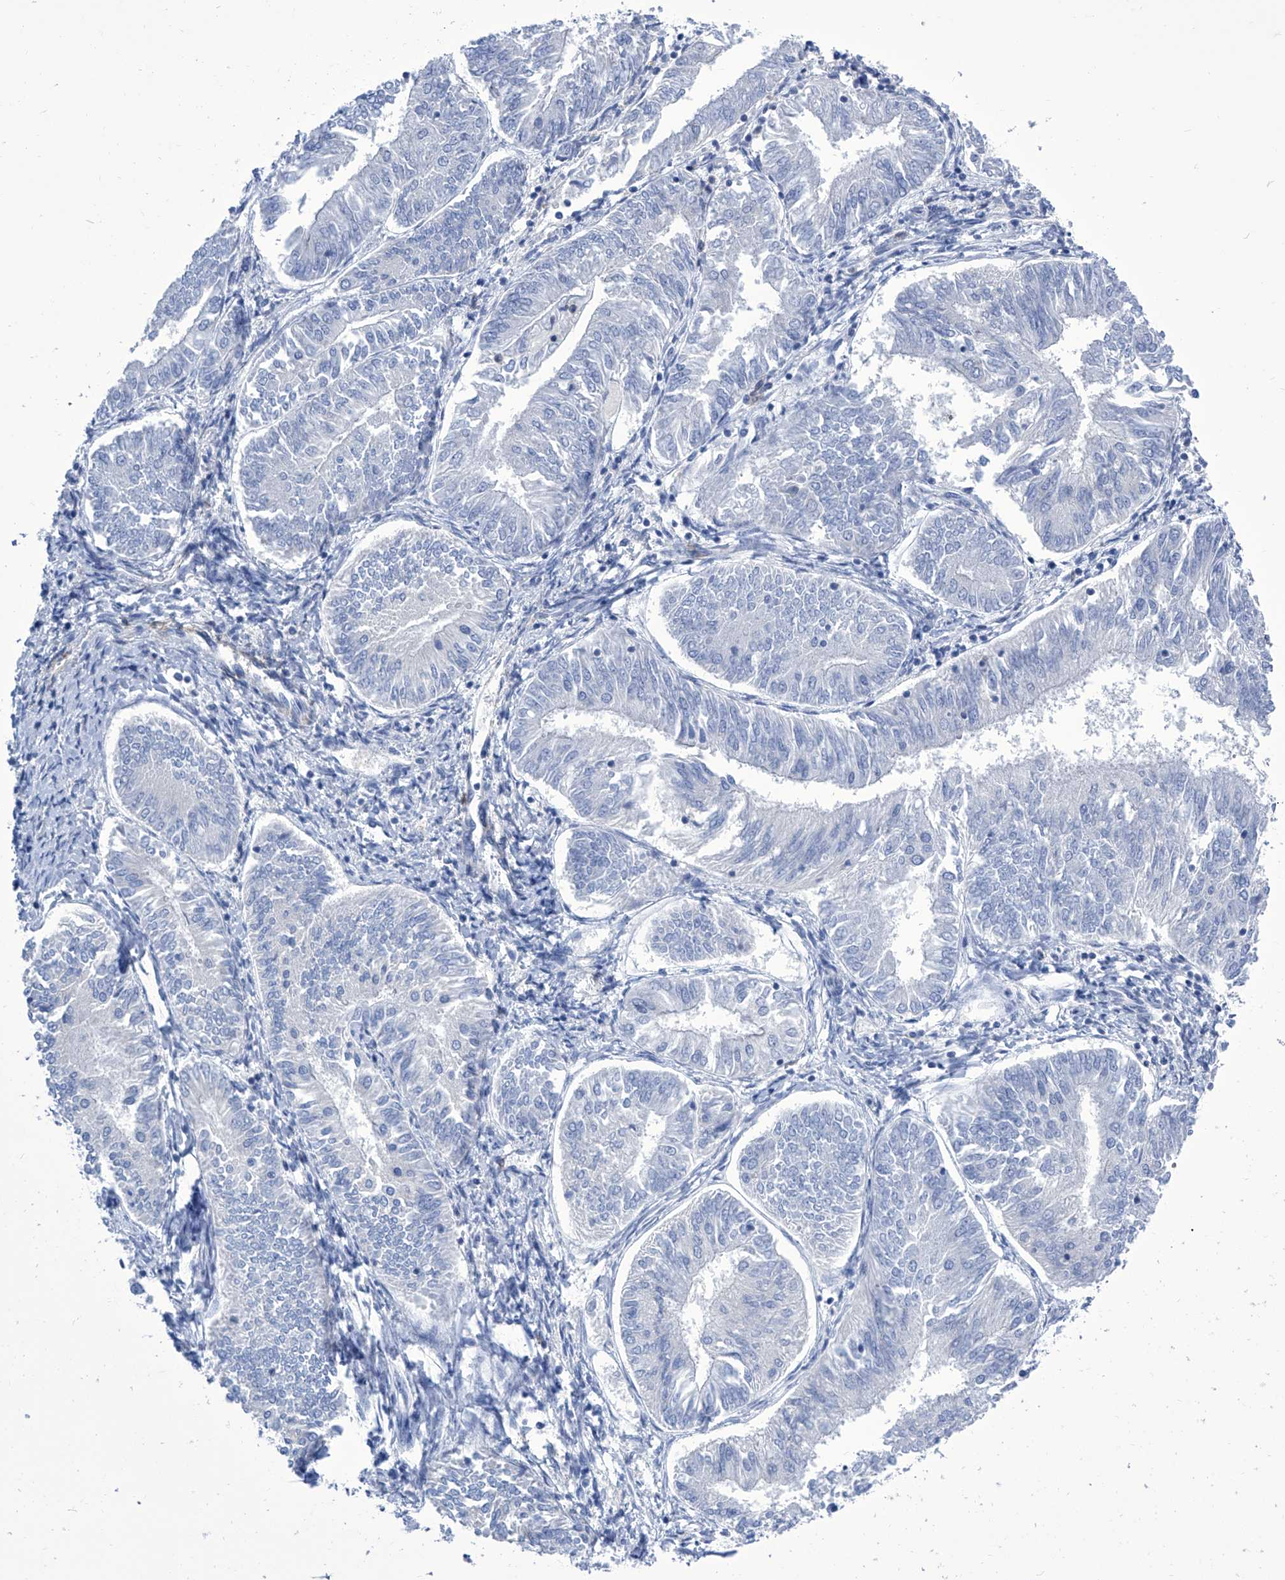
{"staining": {"intensity": "negative", "quantity": "none", "location": "none"}, "tissue": "endometrial cancer", "cell_type": "Tumor cells", "image_type": "cancer", "snomed": [{"axis": "morphology", "description": "Adenocarcinoma, NOS"}, {"axis": "topography", "description": "Endometrium"}], "caption": "Immunohistochemical staining of human endometrial cancer displays no significant positivity in tumor cells.", "gene": "IMPA2", "patient": {"sex": "female", "age": 58}}